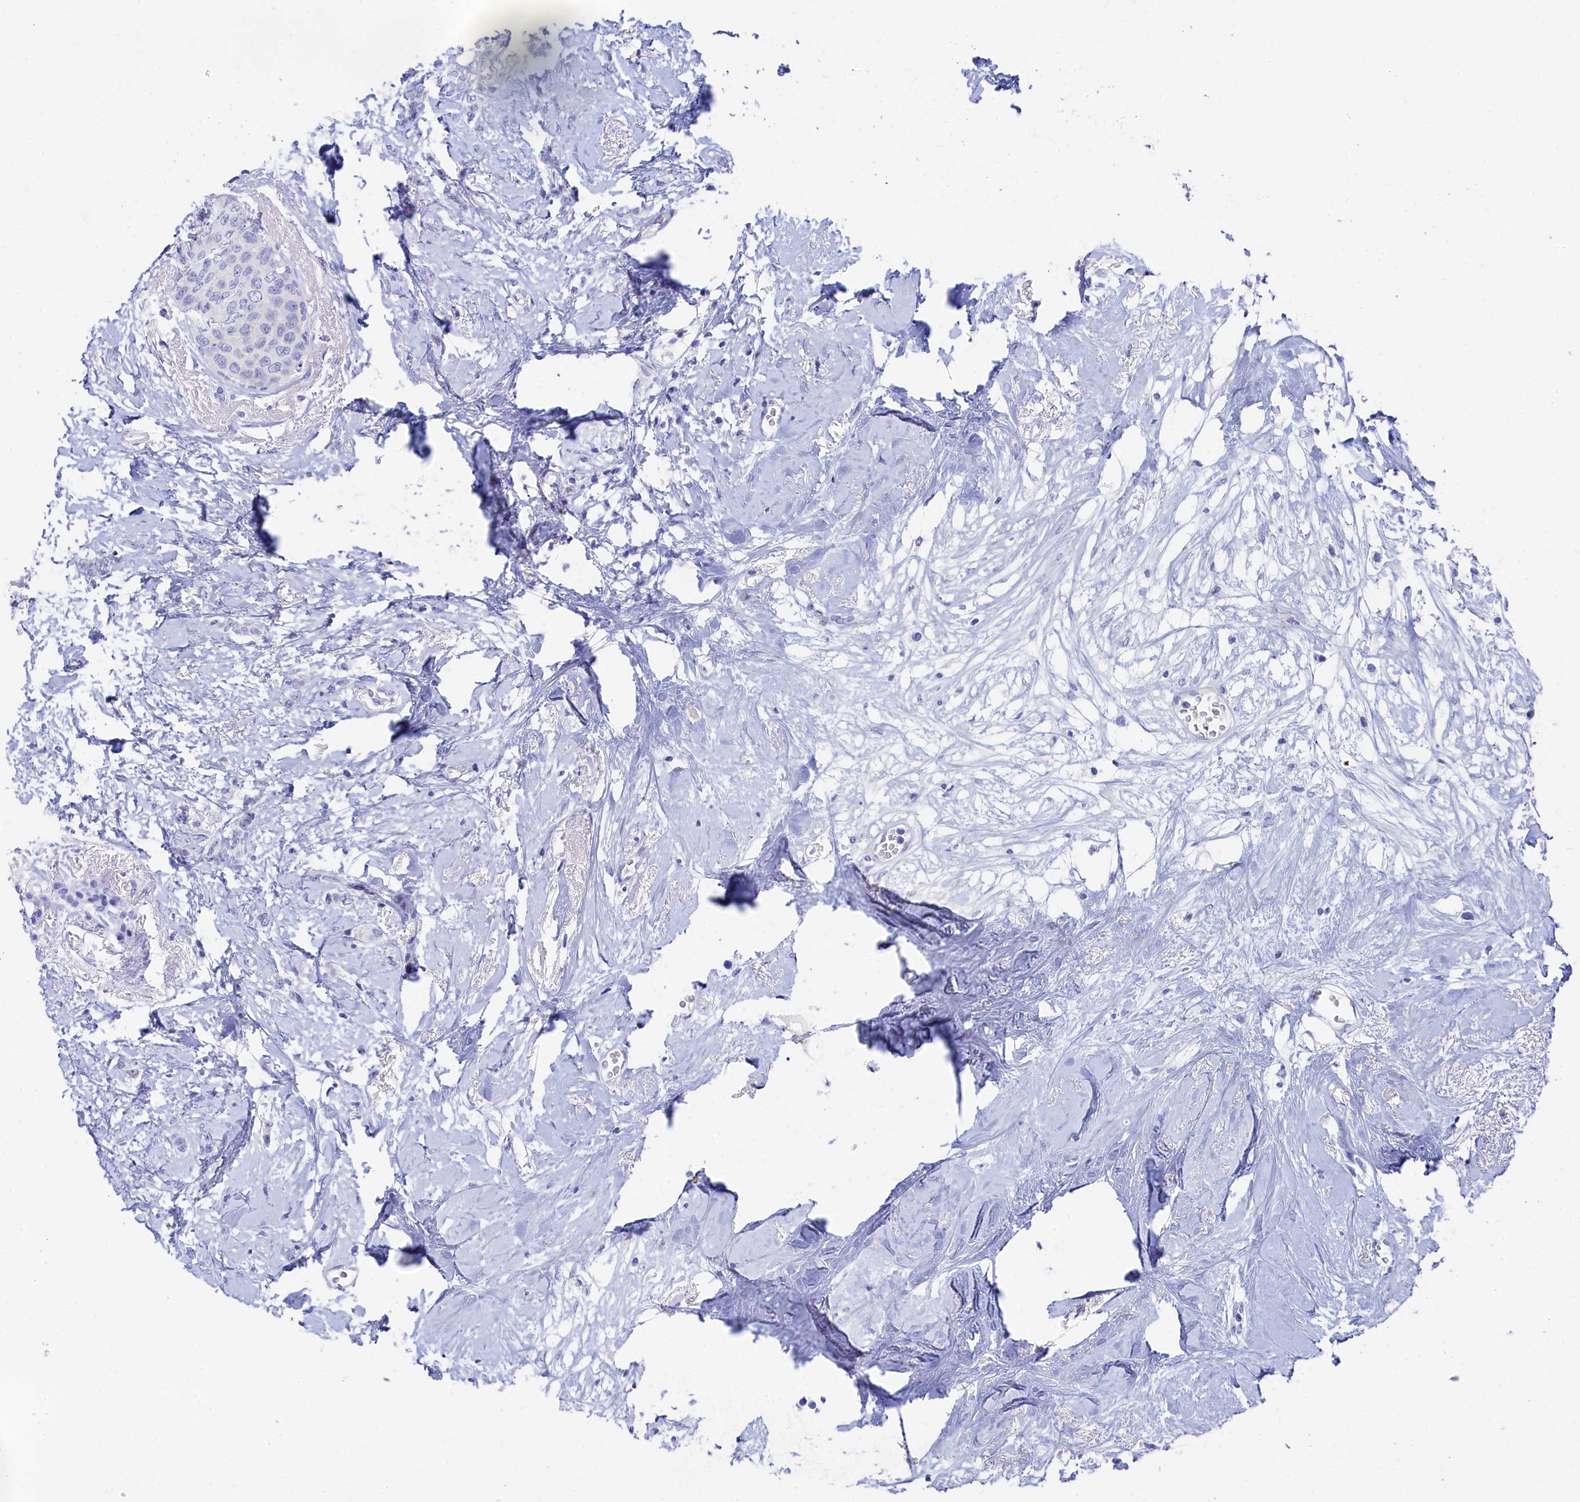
{"staining": {"intensity": "negative", "quantity": "none", "location": "none"}, "tissue": "breast cancer", "cell_type": "Tumor cells", "image_type": "cancer", "snomed": [{"axis": "morphology", "description": "Duct carcinoma"}, {"axis": "topography", "description": "Breast"}], "caption": "This is a photomicrograph of immunohistochemistry (IHC) staining of breast cancer, which shows no positivity in tumor cells.", "gene": "TRIM10", "patient": {"sex": "female", "age": 72}}